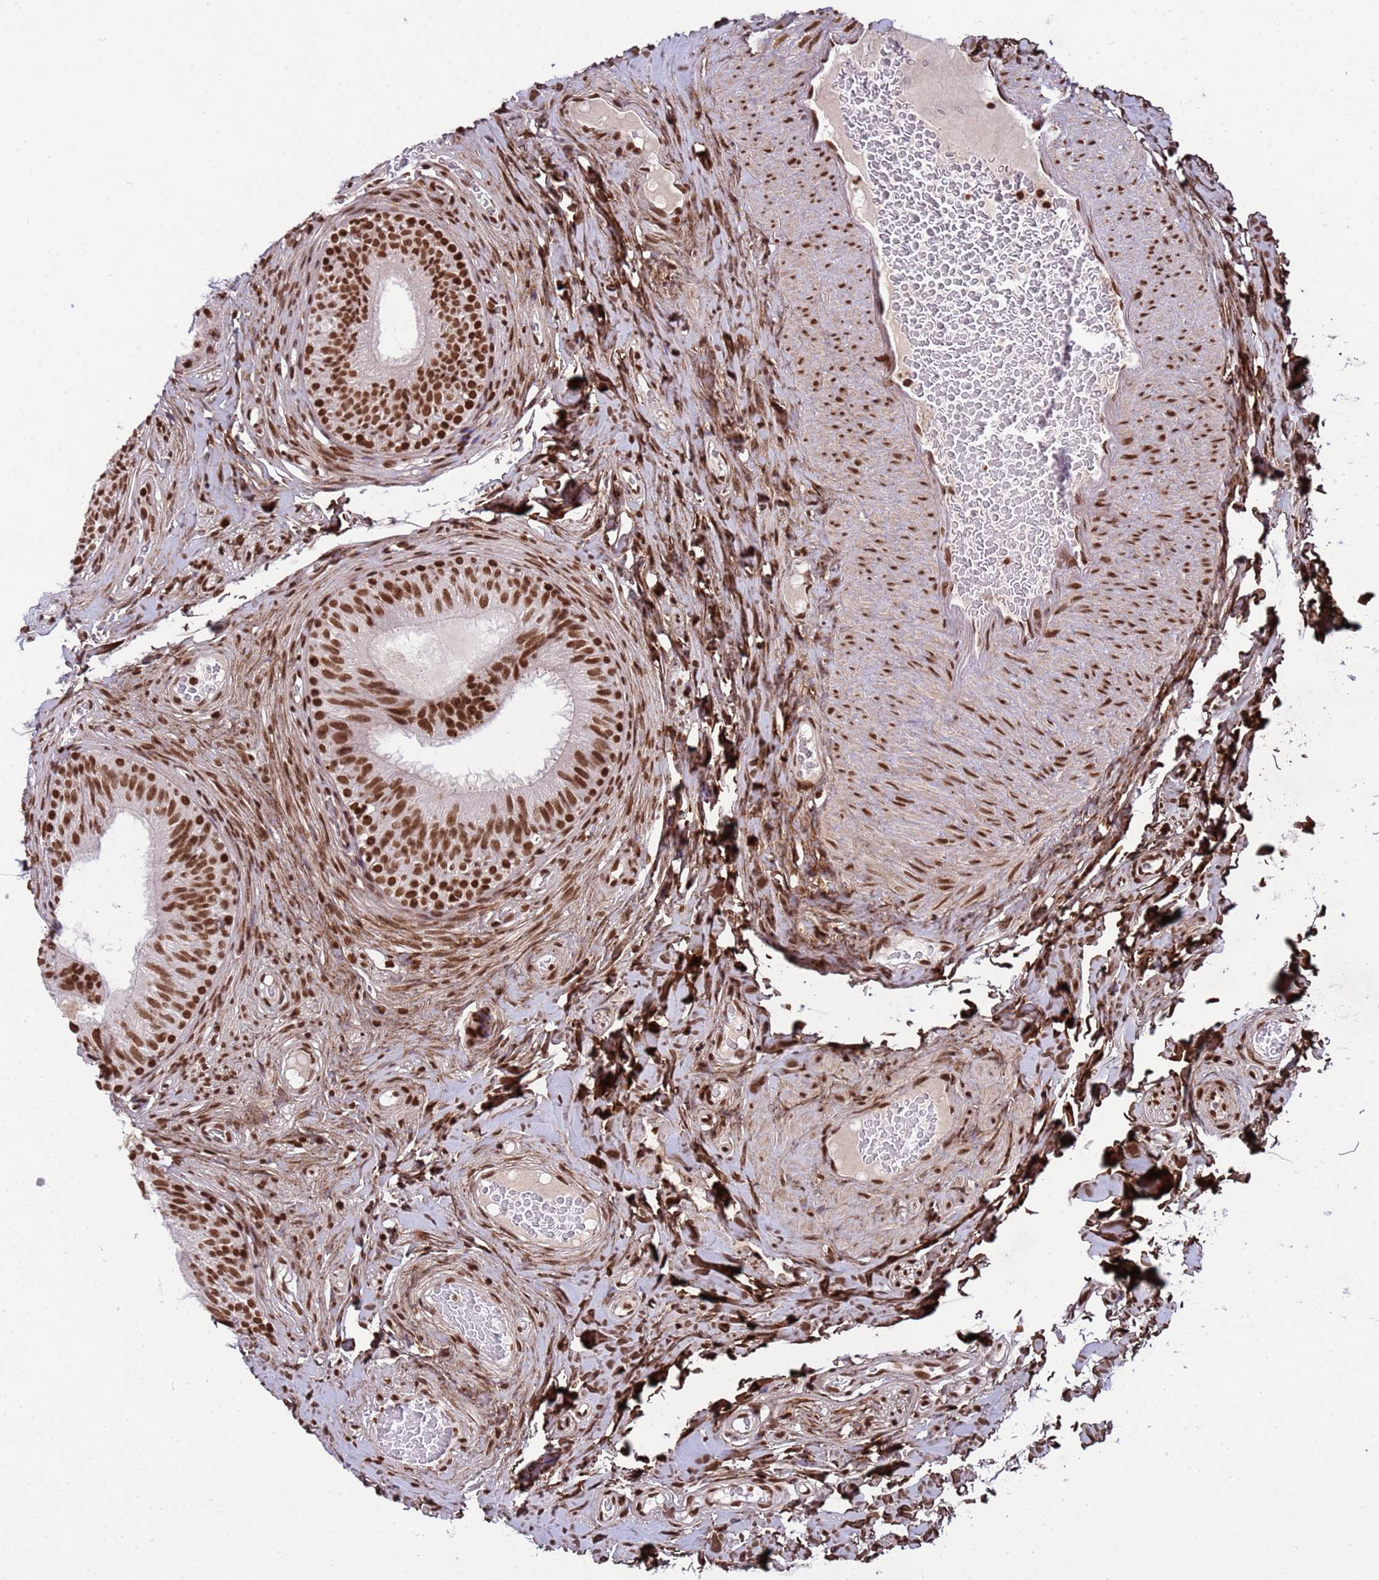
{"staining": {"intensity": "strong", "quantity": ">75%", "location": "nuclear"}, "tissue": "epididymis", "cell_type": "Glandular cells", "image_type": "normal", "snomed": [{"axis": "morphology", "description": "Normal tissue, NOS"}, {"axis": "topography", "description": "Epididymis"}], "caption": "Protein staining of benign epididymis demonstrates strong nuclear positivity in approximately >75% of glandular cells.", "gene": "H3", "patient": {"sex": "male", "age": 34}}